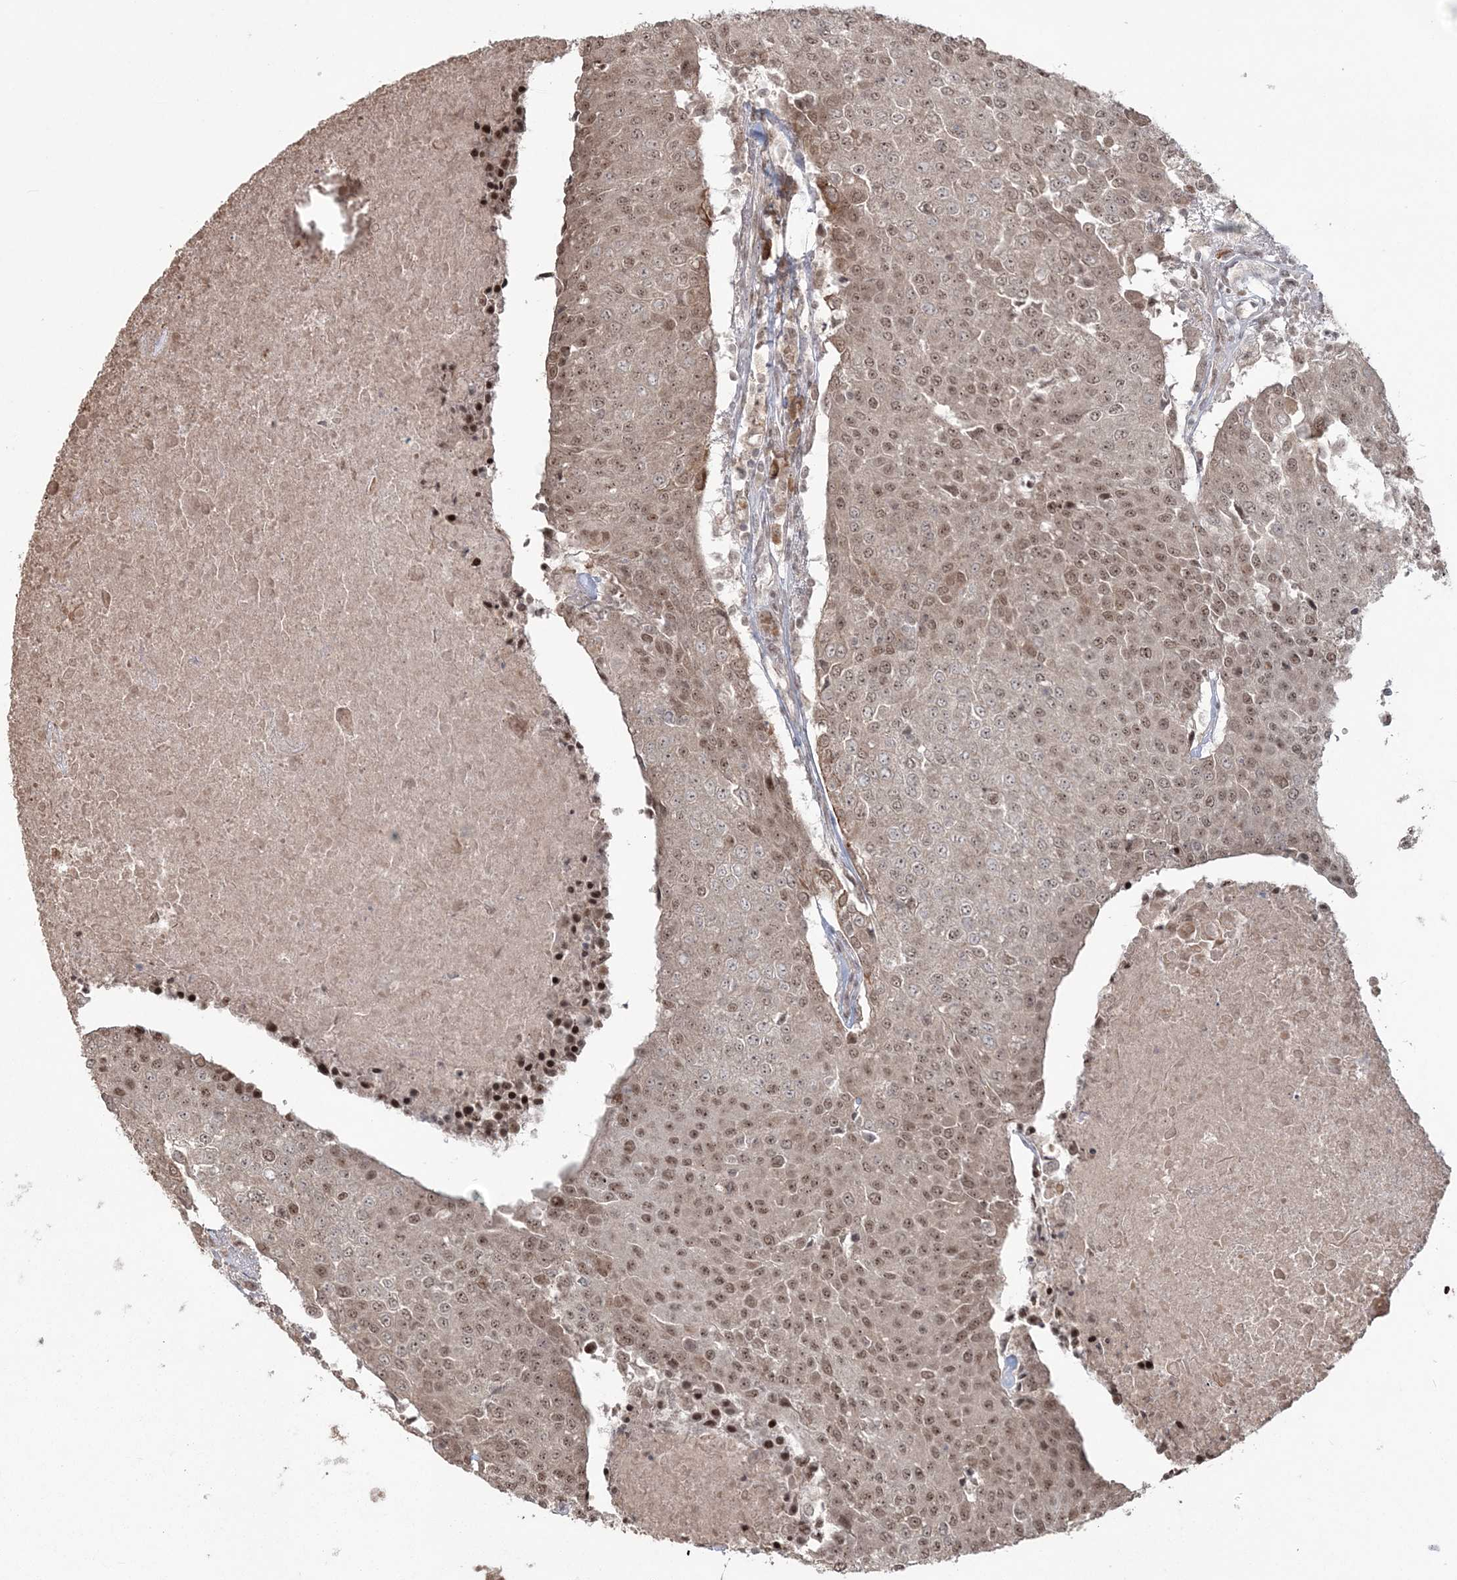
{"staining": {"intensity": "moderate", "quantity": ">75%", "location": "nuclear"}, "tissue": "urothelial cancer", "cell_type": "Tumor cells", "image_type": "cancer", "snomed": [{"axis": "morphology", "description": "Urothelial carcinoma, High grade"}, {"axis": "topography", "description": "Urinary bladder"}], "caption": "A medium amount of moderate nuclear positivity is identified in approximately >75% of tumor cells in urothelial carcinoma (high-grade) tissue.", "gene": "EPB41L4A", "patient": {"sex": "female", "age": 85}}